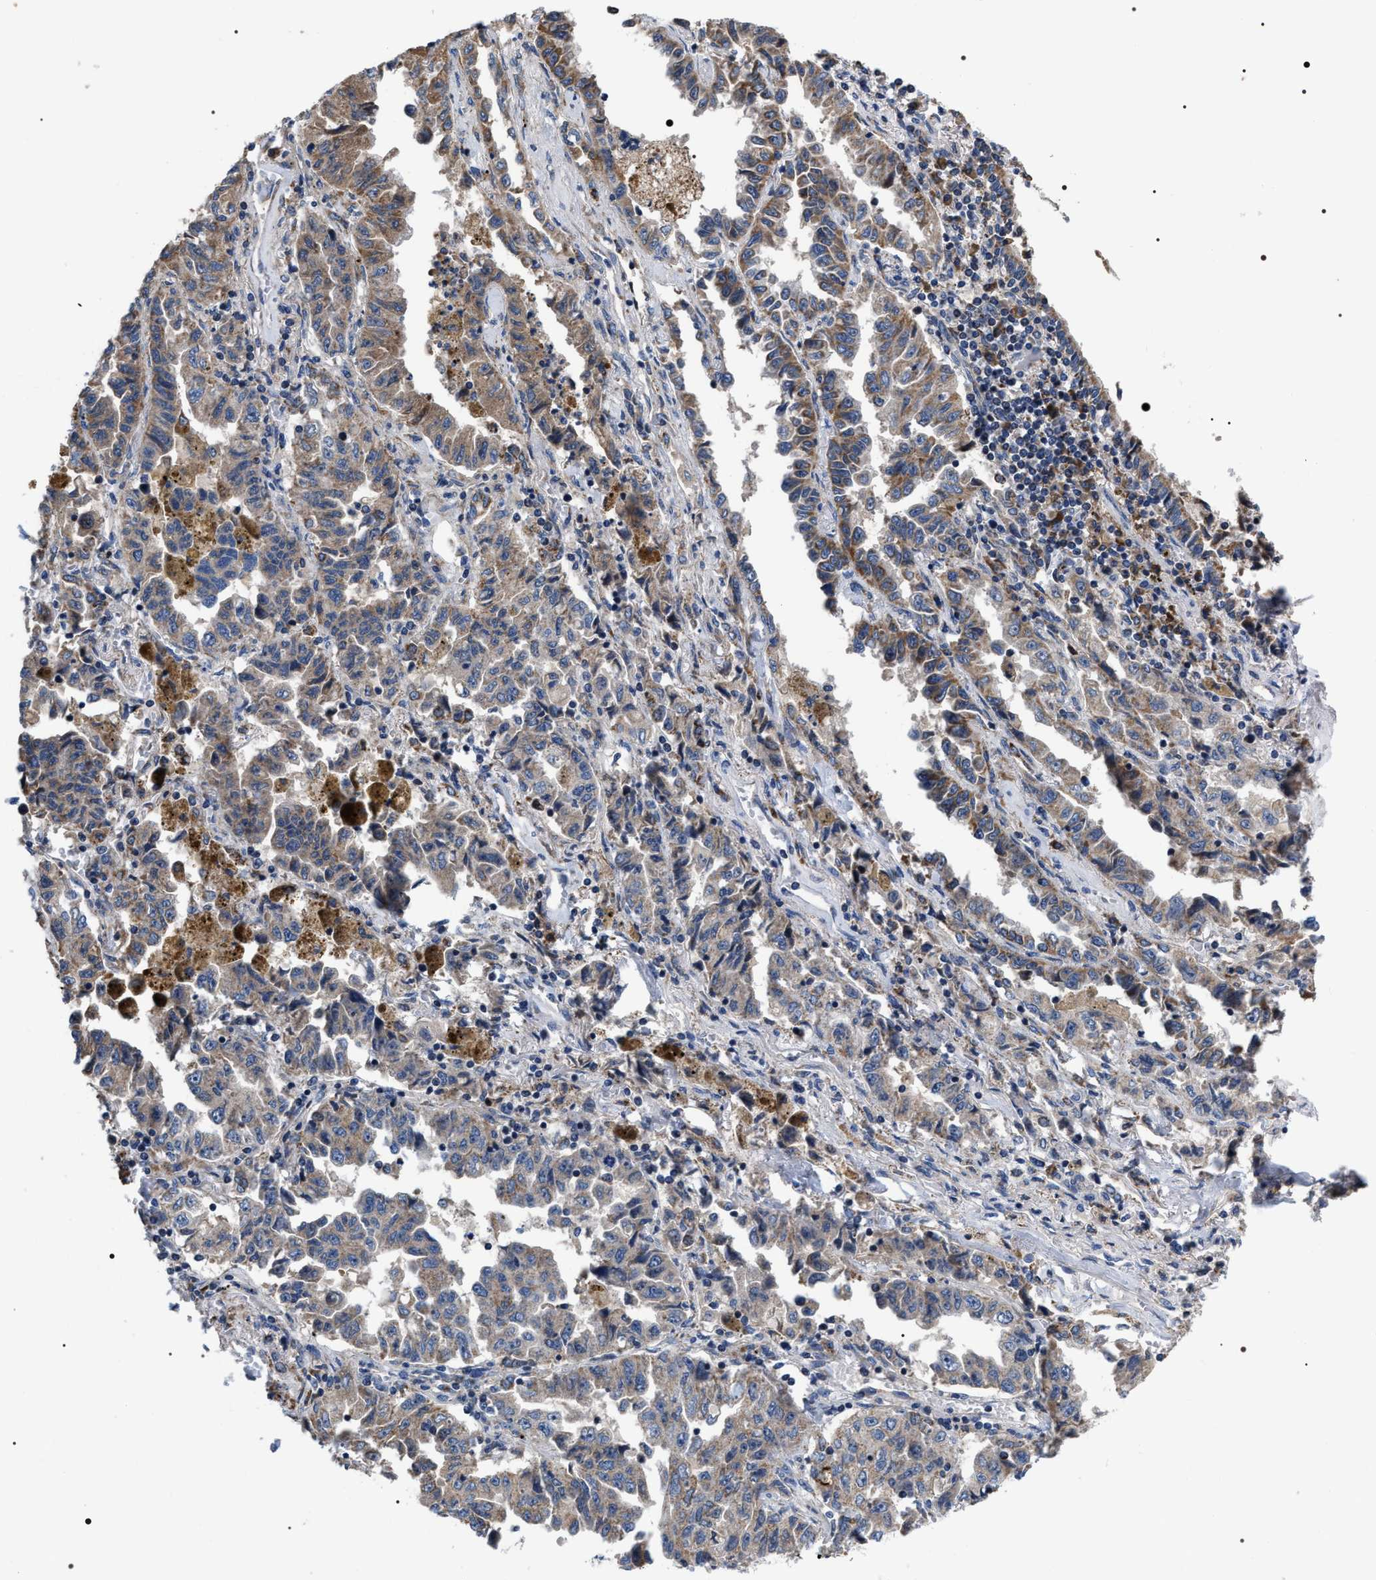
{"staining": {"intensity": "moderate", "quantity": ">75%", "location": "cytoplasmic/membranous"}, "tissue": "lung cancer", "cell_type": "Tumor cells", "image_type": "cancer", "snomed": [{"axis": "morphology", "description": "Adenocarcinoma, NOS"}, {"axis": "topography", "description": "Lung"}], "caption": "There is medium levels of moderate cytoplasmic/membranous expression in tumor cells of lung cancer (adenocarcinoma), as demonstrated by immunohistochemical staining (brown color).", "gene": "MACC1", "patient": {"sex": "female", "age": 51}}